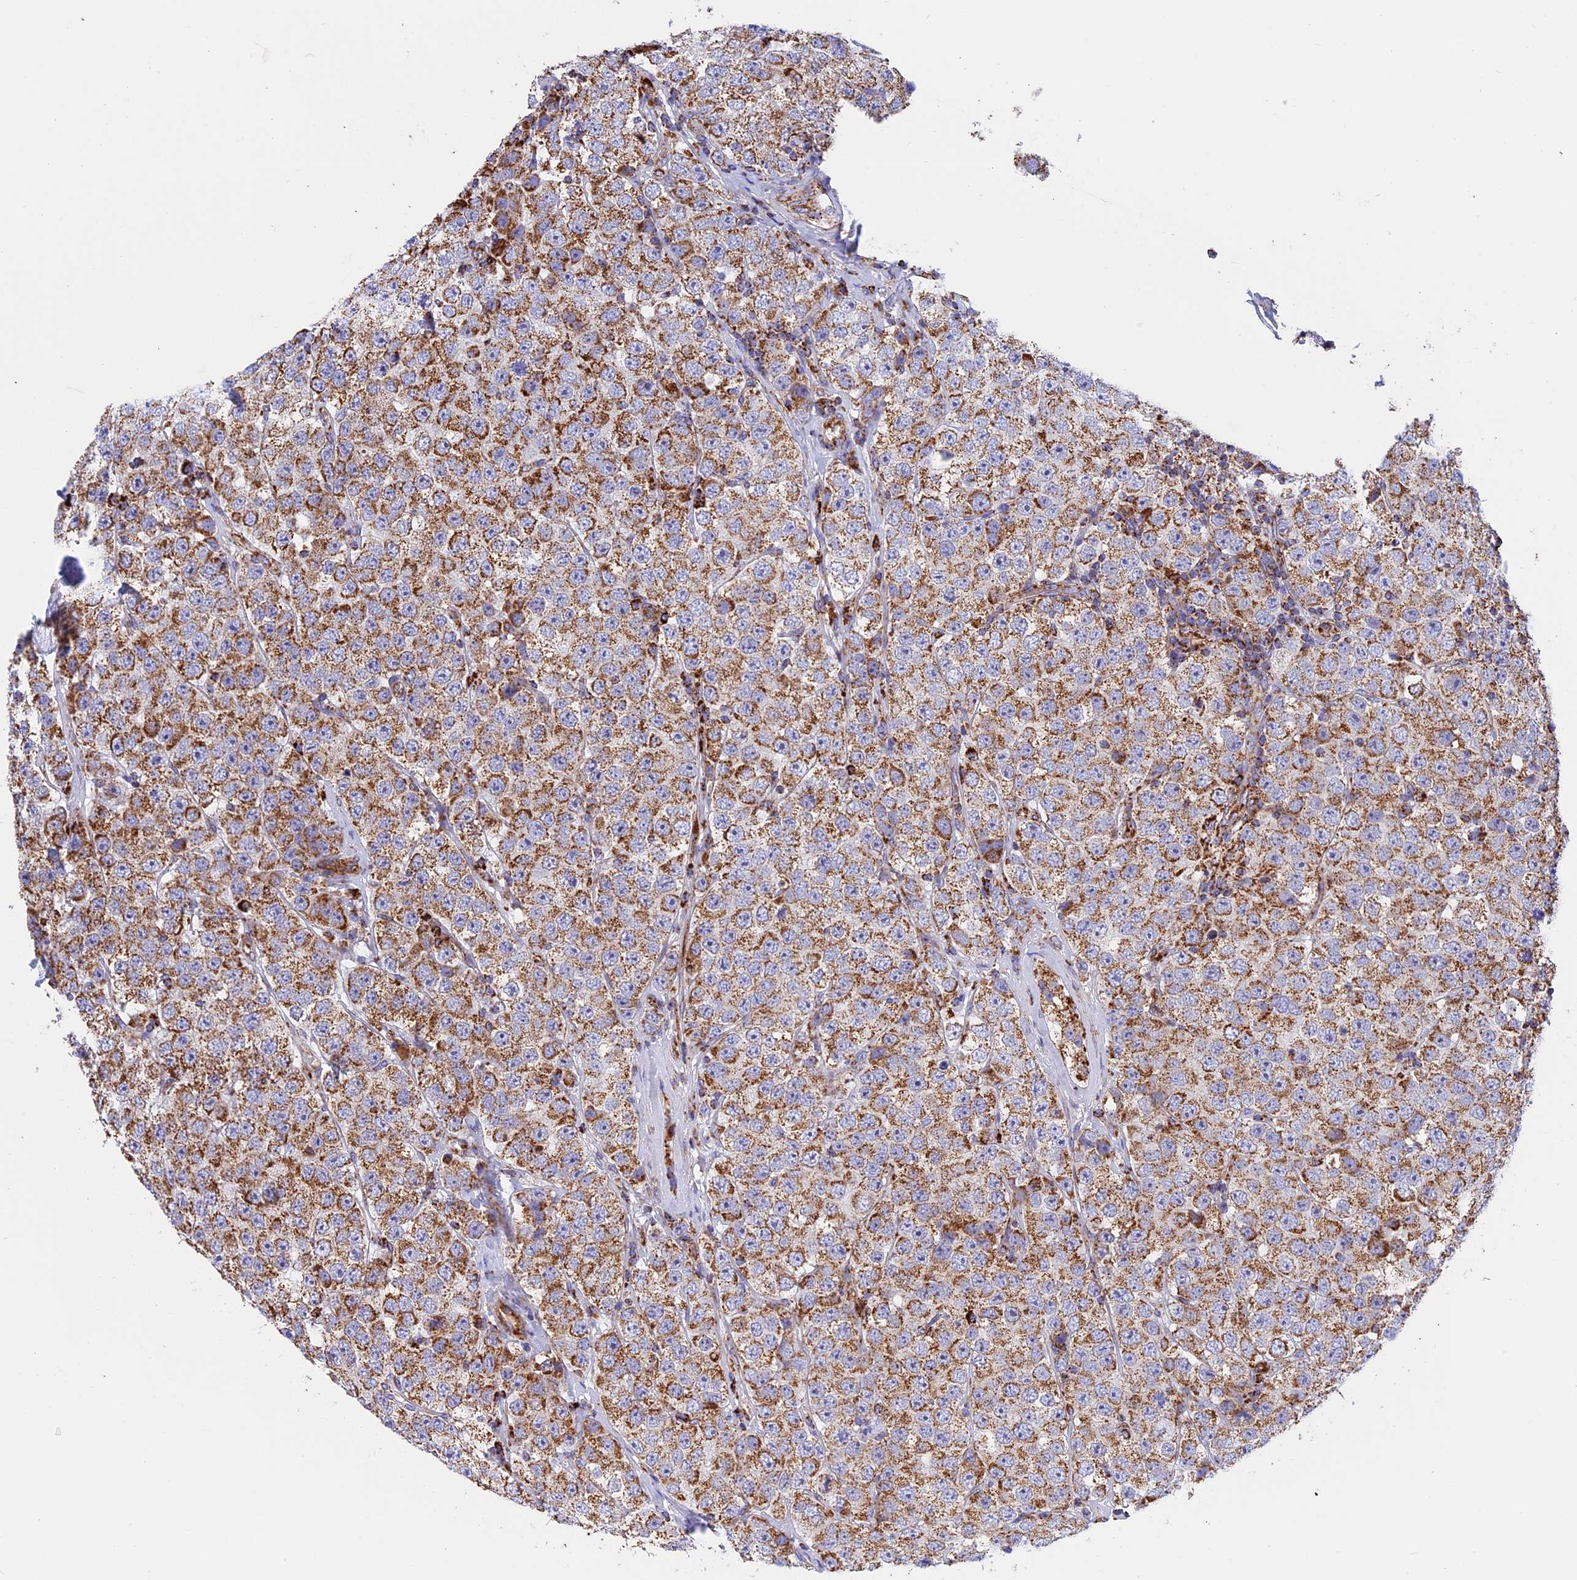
{"staining": {"intensity": "moderate", "quantity": ">75%", "location": "cytoplasmic/membranous"}, "tissue": "testis cancer", "cell_type": "Tumor cells", "image_type": "cancer", "snomed": [{"axis": "morphology", "description": "Seminoma, NOS"}, {"axis": "topography", "description": "Testis"}], "caption": "This image shows testis cancer (seminoma) stained with immunohistochemistry (IHC) to label a protein in brown. The cytoplasmic/membranous of tumor cells show moderate positivity for the protein. Nuclei are counter-stained blue.", "gene": "UQCRB", "patient": {"sex": "male", "age": 28}}